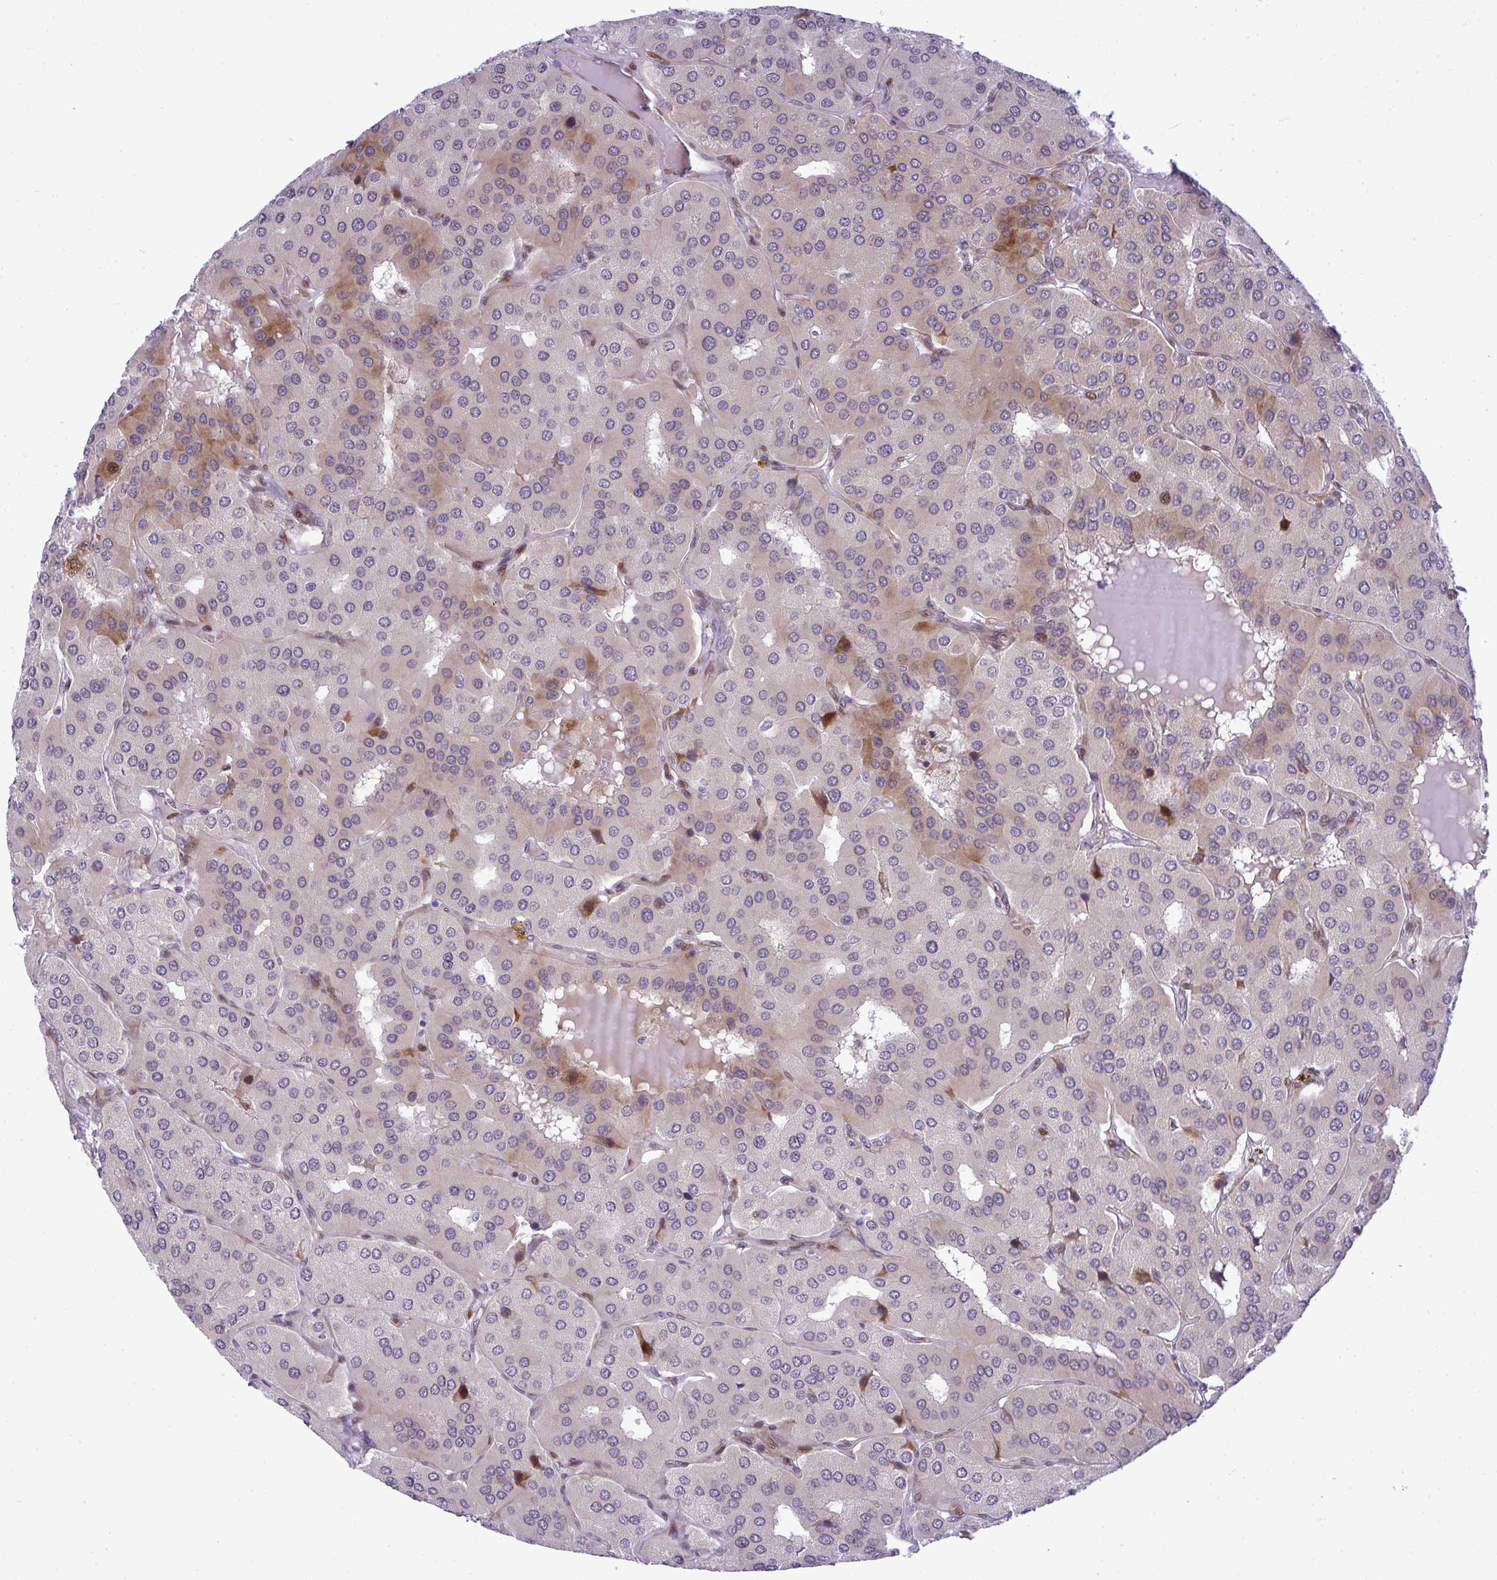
{"staining": {"intensity": "moderate", "quantity": "<25%", "location": "cytoplasmic/membranous,nuclear"}, "tissue": "parathyroid gland", "cell_type": "Glandular cells", "image_type": "normal", "snomed": [{"axis": "morphology", "description": "Normal tissue, NOS"}, {"axis": "morphology", "description": "Adenoma, NOS"}, {"axis": "topography", "description": "Parathyroid gland"}], "caption": "The immunohistochemical stain highlights moderate cytoplasmic/membranous,nuclear expression in glandular cells of normal parathyroid gland. (DAB = brown stain, brightfield microscopy at high magnification).", "gene": "CASTOR2", "patient": {"sex": "female", "age": 86}}